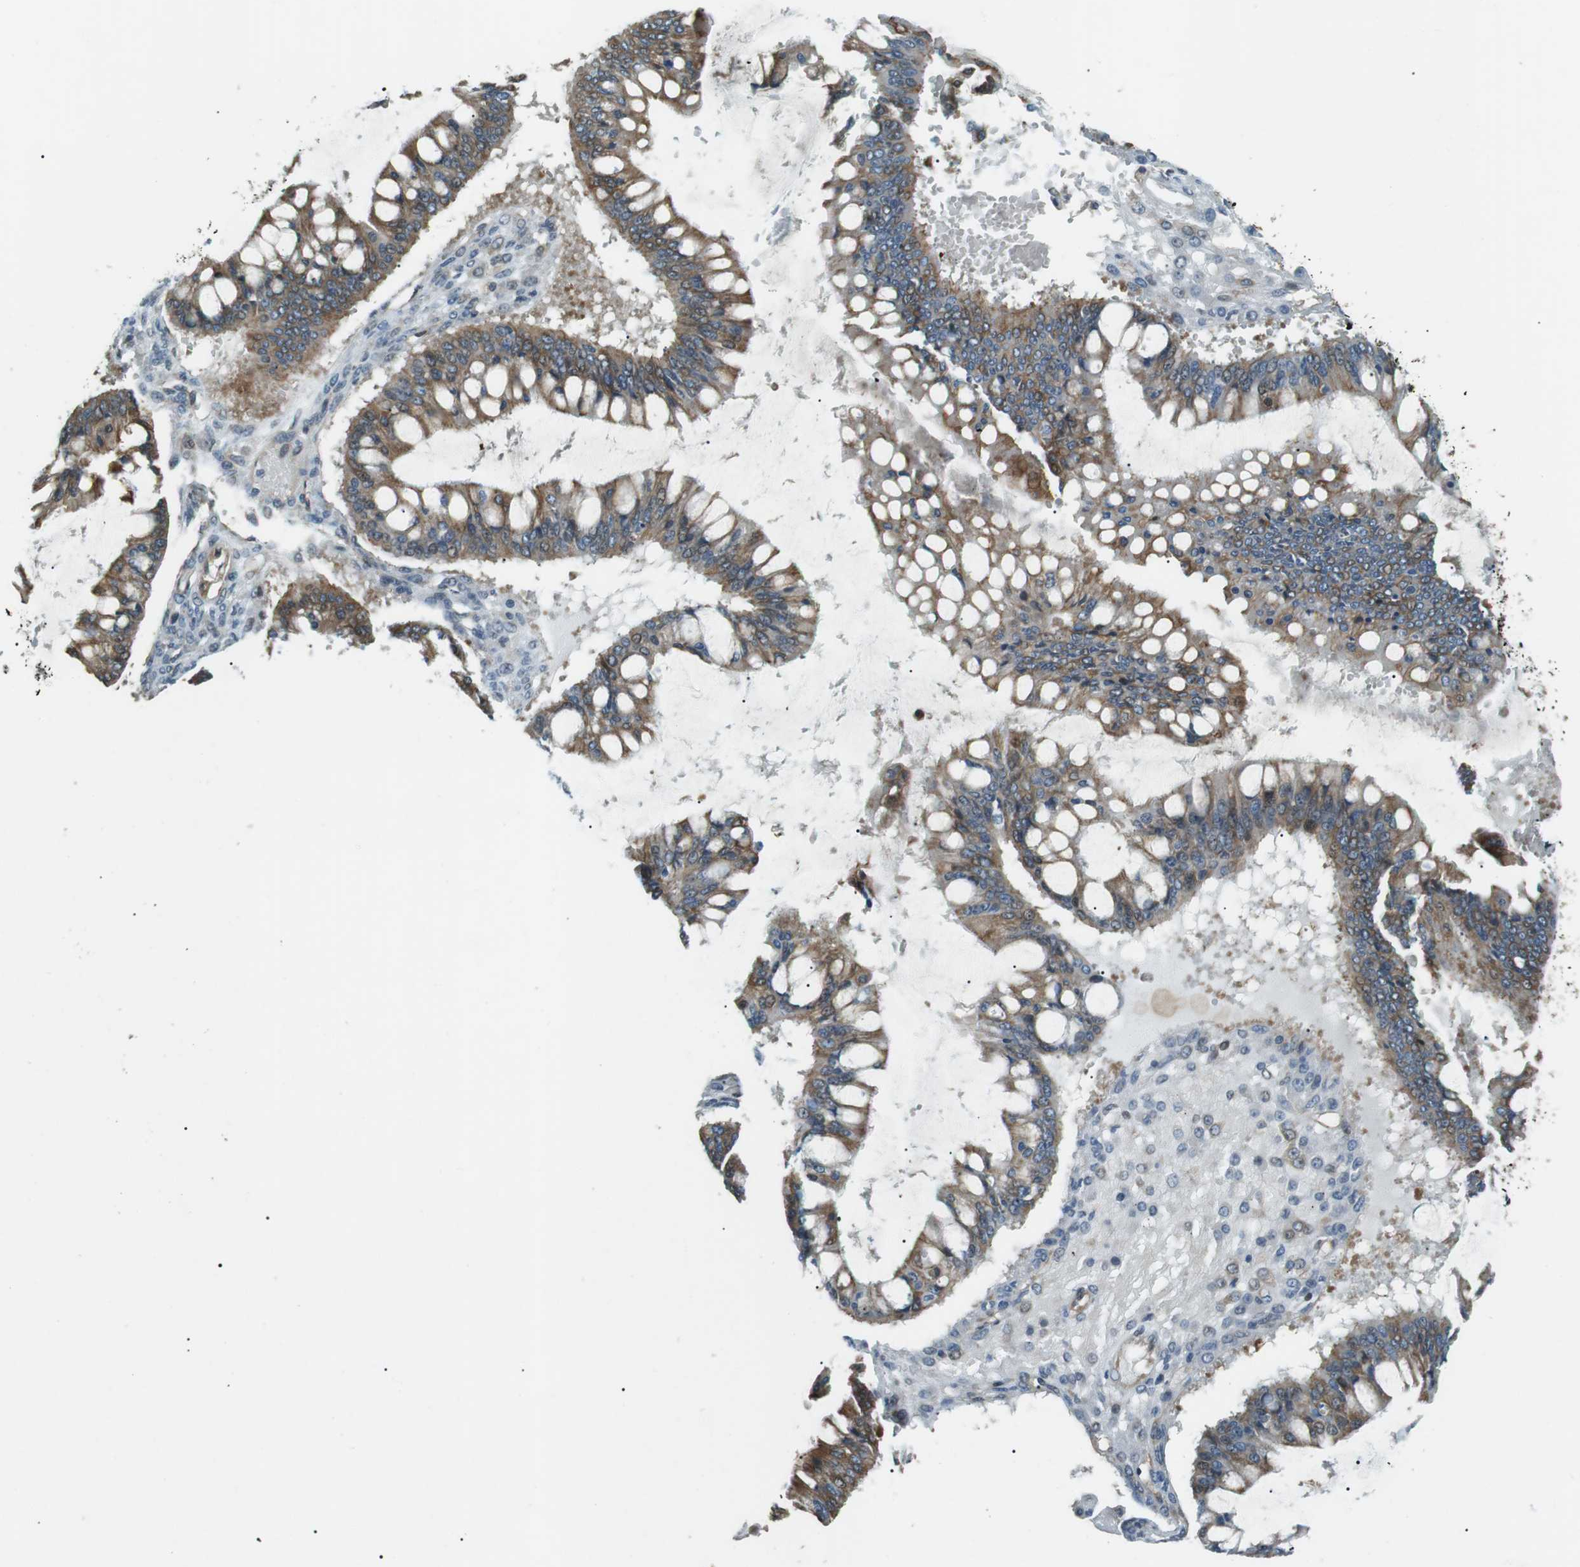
{"staining": {"intensity": "moderate", "quantity": ">75%", "location": "cytoplasmic/membranous"}, "tissue": "ovarian cancer", "cell_type": "Tumor cells", "image_type": "cancer", "snomed": [{"axis": "morphology", "description": "Cystadenocarcinoma, mucinous, NOS"}, {"axis": "topography", "description": "Ovary"}], "caption": "This photomicrograph displays ovarian cancer stained with immunohistochemistry (IHC) to label a protein in brown. The cytoplasmic/membranous of tumor cells show moderate positivity for the protein. Nuclei are counter-stained blue.", "gene": "TMEM74", "patient": {"sex": "female", "age": 73}}